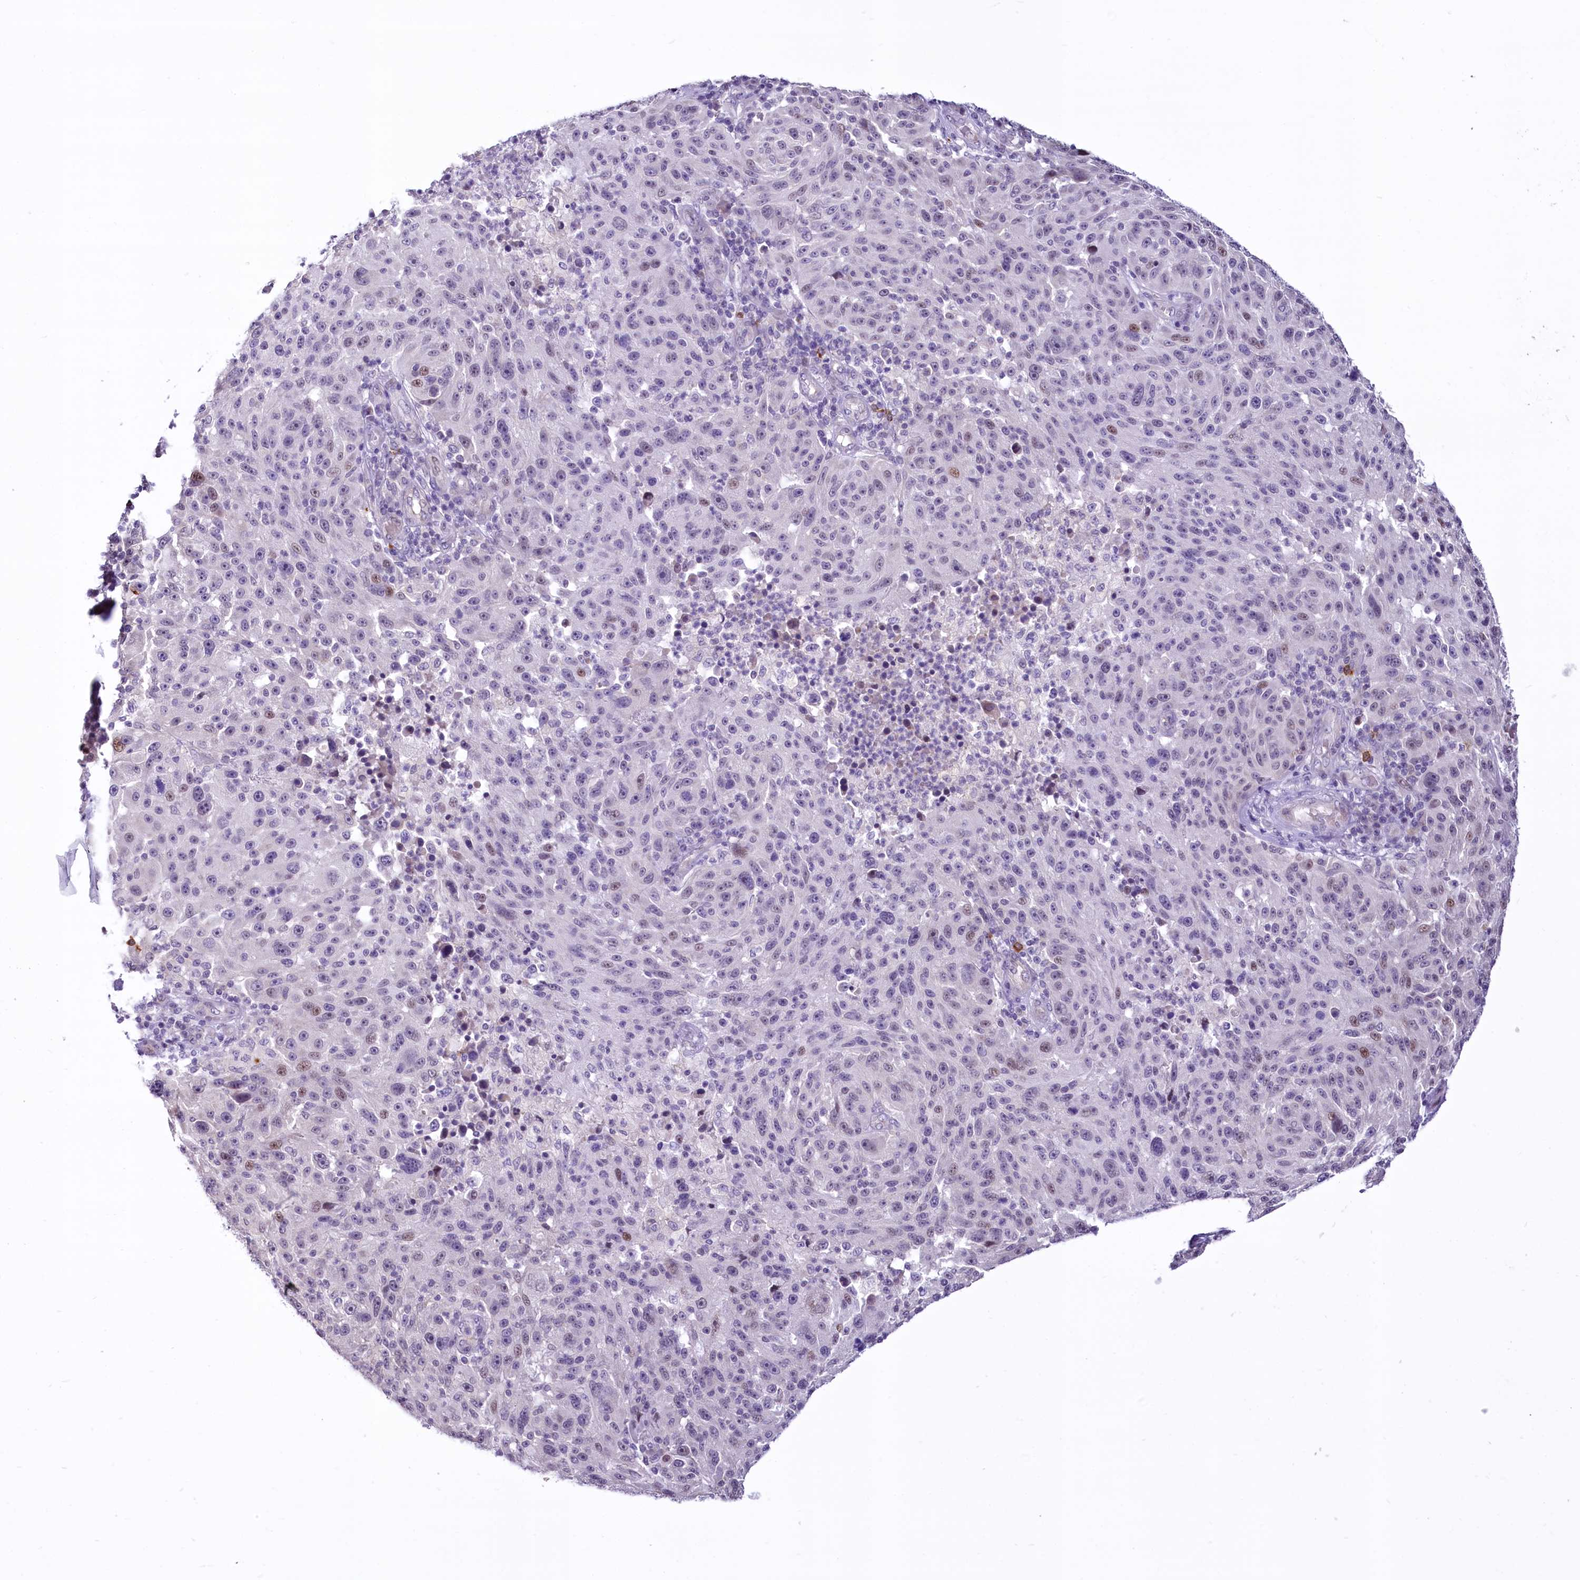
{"staining": {"intensity": "negative", "quantity": "none", "location": "none"}, "tissue": "melanoma", "cell_type": "Tumor cells", "image_type": "cancer", "snomed": [{"axis": "morphology", "description": "Malignant melanoma, NOS"}, {"axis": "topography", "description": "Skin"}], "caption": "This is a image of immunohistochemistry staining of malignant melanoma, which shows no staining in tumor cells.", "gene": "BANK1", "patient": {"sex": "male", "age": 53}}